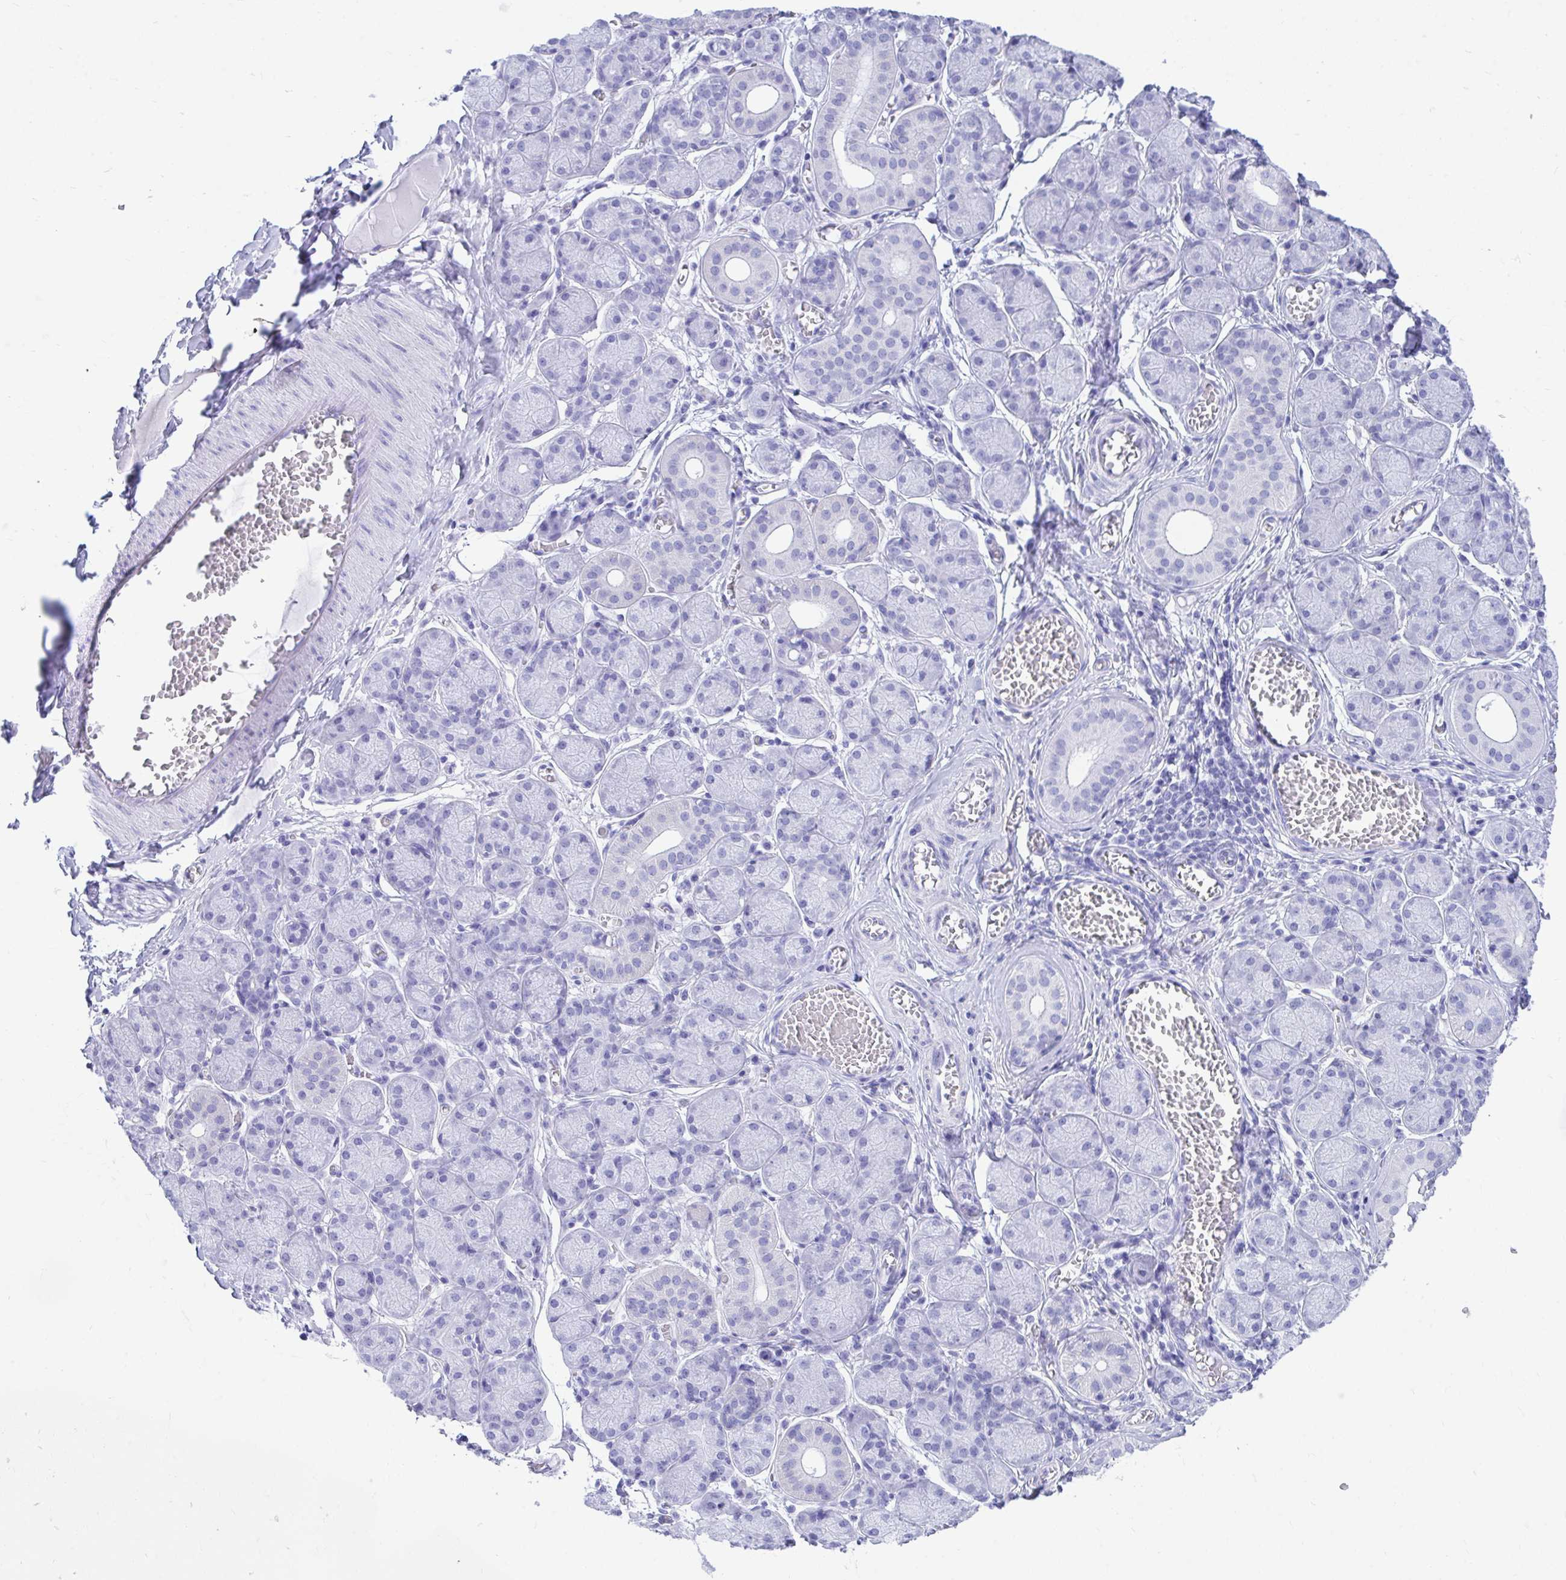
{"staining": {"intensity": "negative", "quantity": "none", "location": "none"}, "tissue": "salivary gland", "cell_type": "Glandular cells", "image_type": "normal", "snomed": [{"axis": "morphology", "description": "Normal tissue, NOS"}, {"axis": "topography", "description": "Salivary gland"}], "caption": "High magnification brightfield microscopy of unremarkable salivary gland stained with DAB (3,3'-diaminobenzidine) (brown) and counterstained with hematoxylin (blue): glandular cells show no significant expression.", "gene": "SHISA8", "patient": {"sex": "female", "age": 24}}